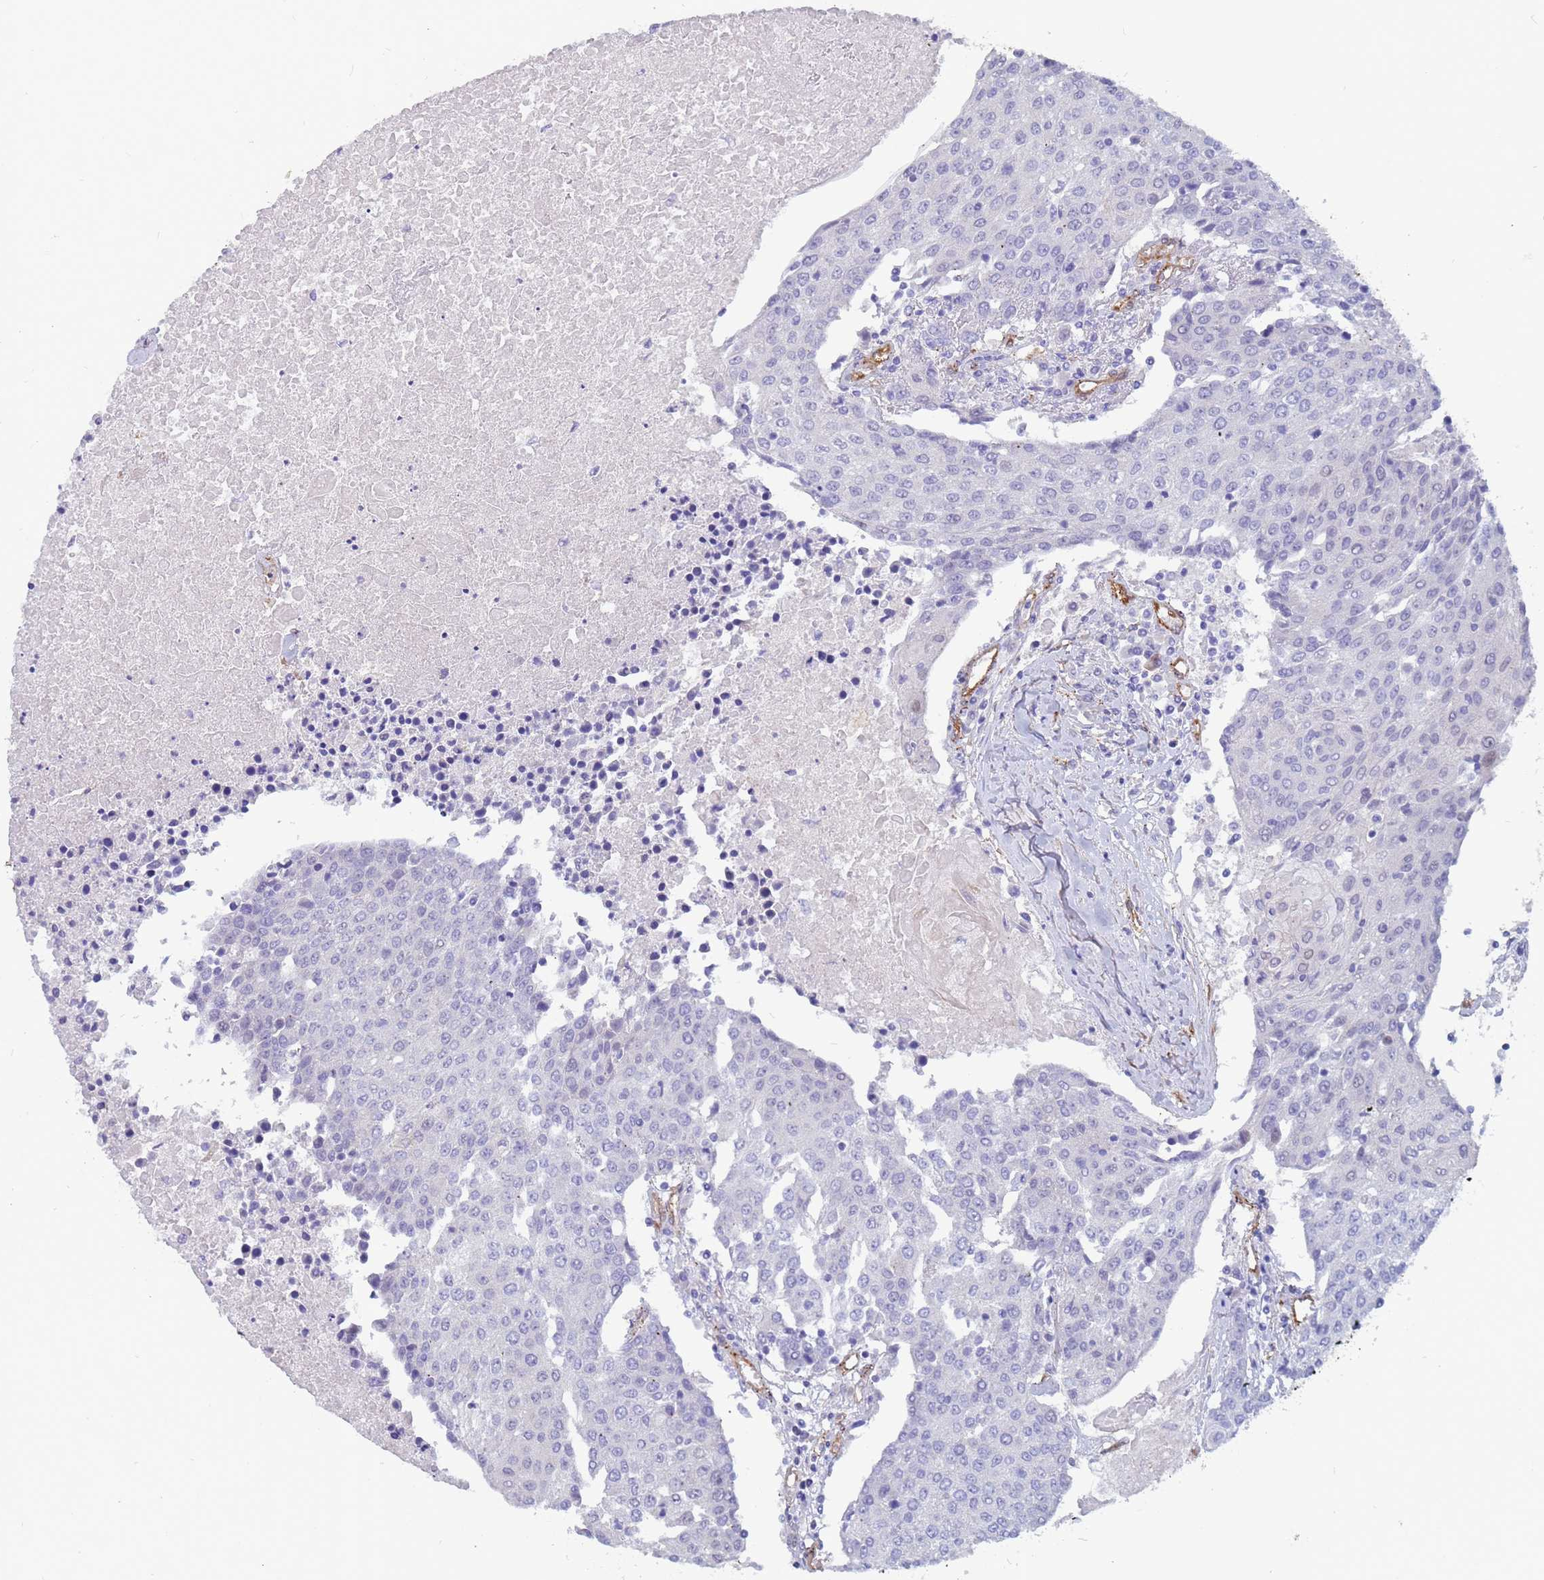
{"staining": {"intensity": "negative", "quantity": "none", "location": "none"}, "tissue": "urothelial cancer", "cell_type": "Tumor cells", "image_type": "cancer", "snomed": [{"axis": "morphology", "description": "Urothelial carcinoma, High grade"}, {"axis": "topography", "description": "Urinary bladder"}], "caption": "High magnification brightfield microscopy of high-grade urothelial carcinoma stained with DAB (3,3'-diaminobenzidine) (brown) and counterstained with hematoxylin (blue): tumor cells show no significant expression.", "gene": "EHD2", "patient": {"sex": "female", "age": 85}}